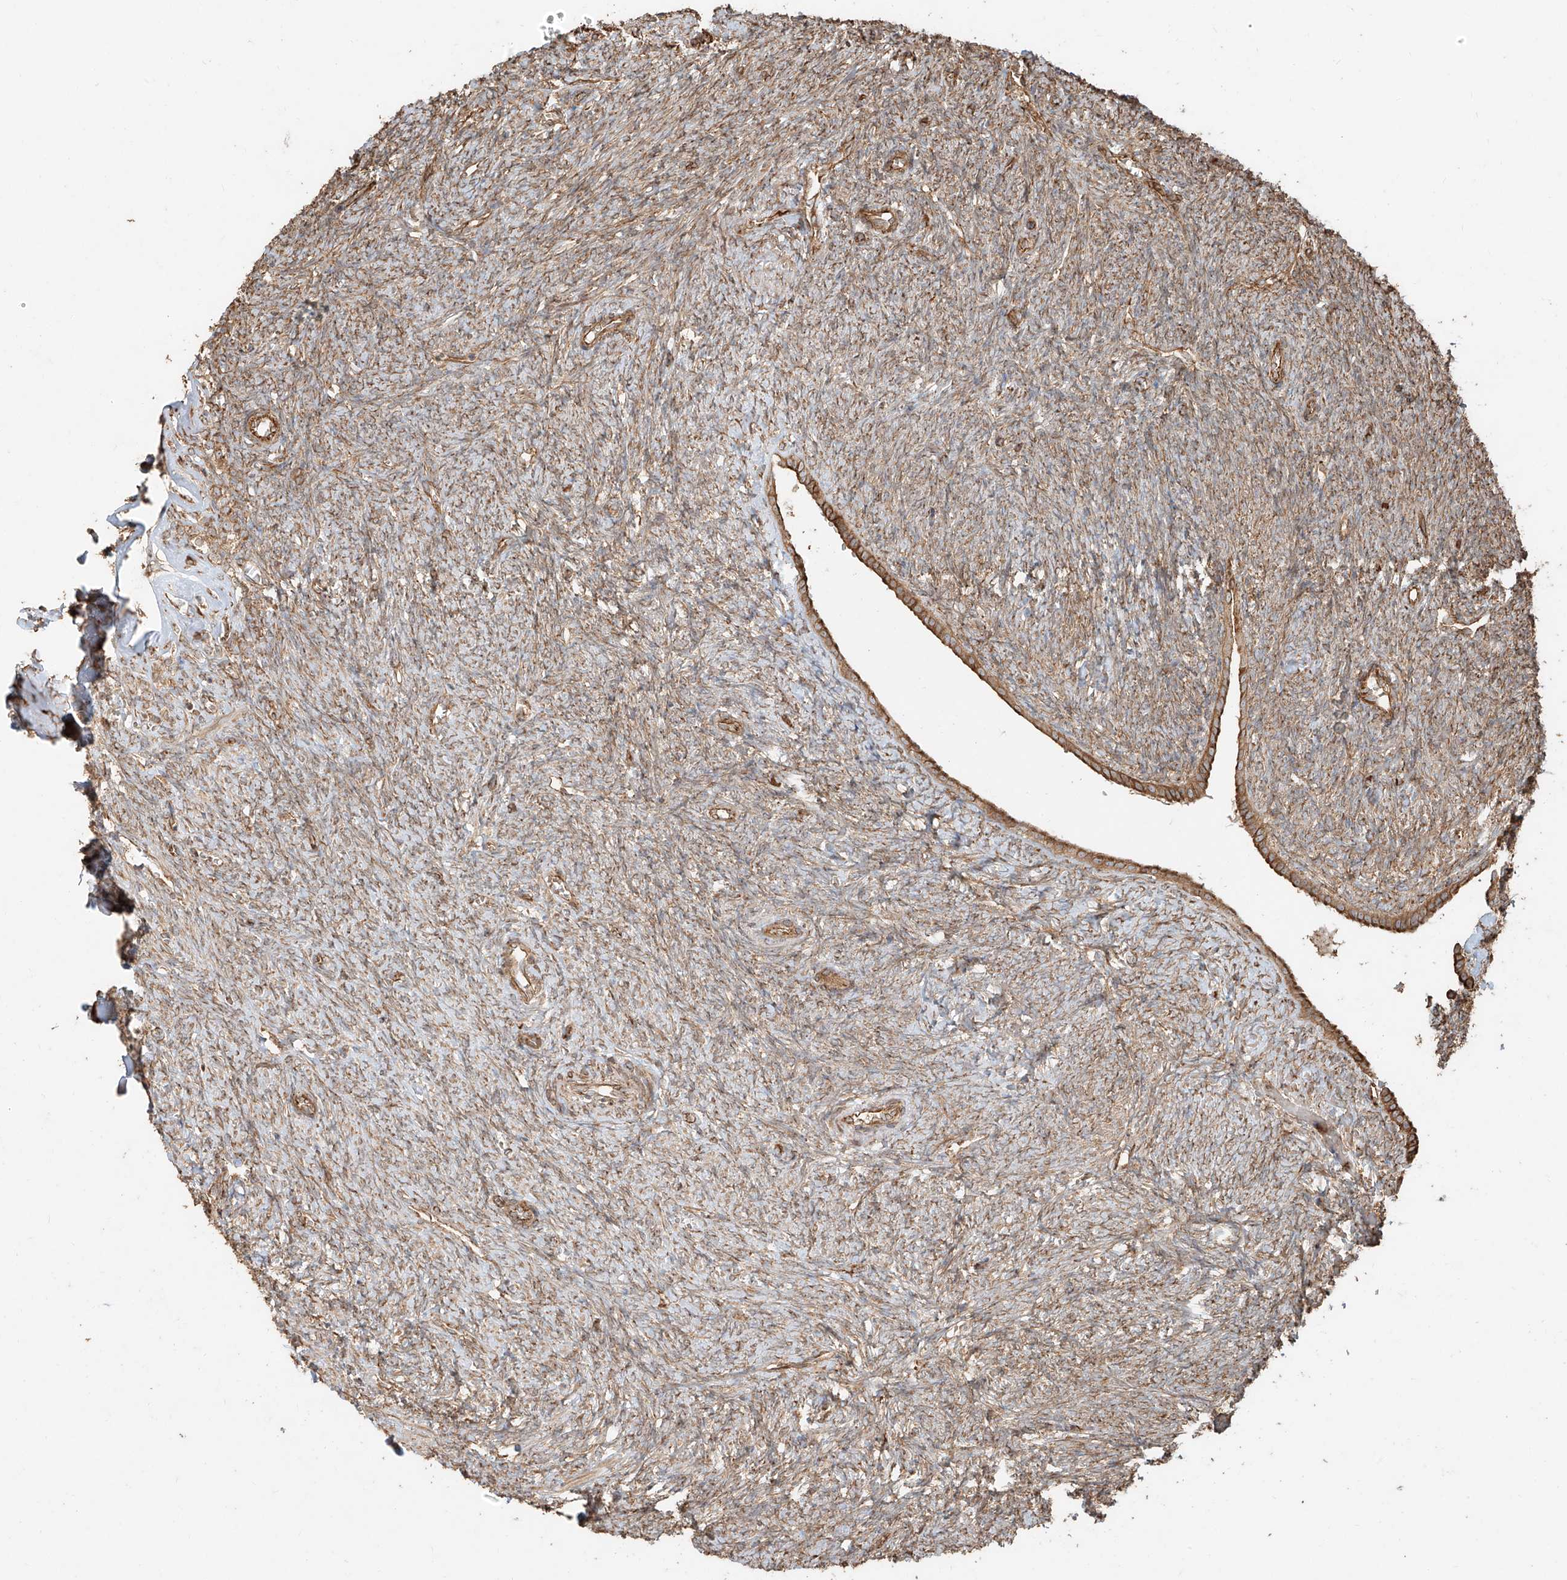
{"staining": {"intensity": "moderate", "quantity": ">75%", "location": "cytoplasmic/membranous"}, "tissue": "ovary", "cell_type": "Ovarian stroma cells", "image_type": "normal", "snomed": [{"axis": "morphology", "description": "Normal tissue, NOS"}, {"axis": "topography", "description": "Ovary"}], "caption": "Immunohistochemistry (DAB (3,3'-diaminobenzidine)) staining of benign human ovary exhibits moderate cytoplasmic/membranous protein positivity in about >75% of ovarian stroma cells.", "gene": "EFNB1", "patient": {"sex": "female", "age": 41}}